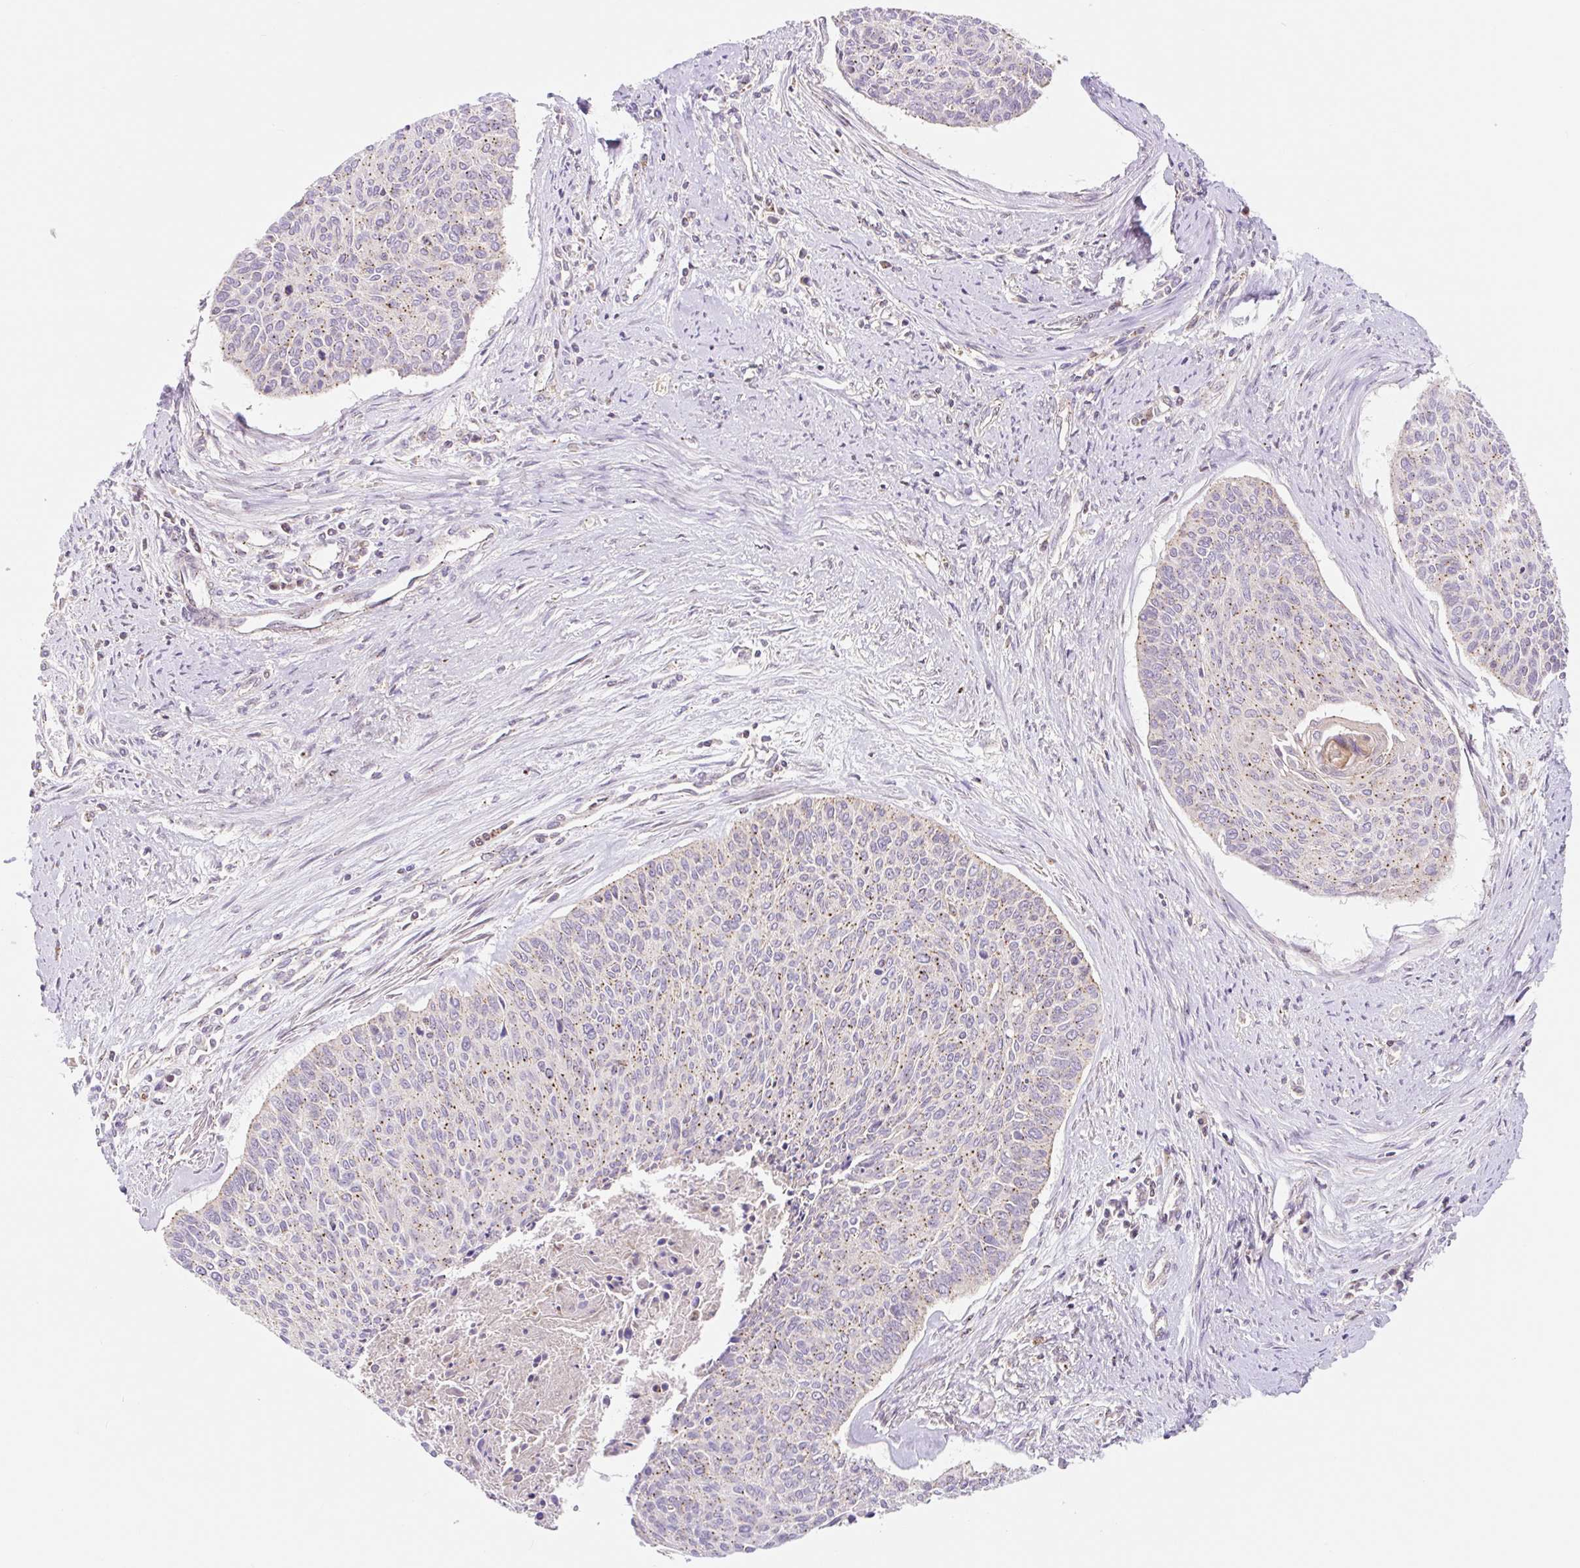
{"staining": {"intensity": "moderate", "quantity": ">75%", "location": "cytoplasmic/membranous"}, "tissue": "cervical cancer", "cell_type": "Tumor cells", "image_type": "cancer", "snomed": [{"axis": "morphology", "description": "Squamous cell carcinoma, NOS"}, {"axis": "topography", "description": "Cervix"}], "caption": "DAB immunohistochemical staining of squamous cell carcinoma (cervical) demonstrates moderate cytoplasmic/membranous protein positivity in approximately >75% of tumor cells.", "gene": "VPS4A", "patient": {"sex": "female", "age": 55}}